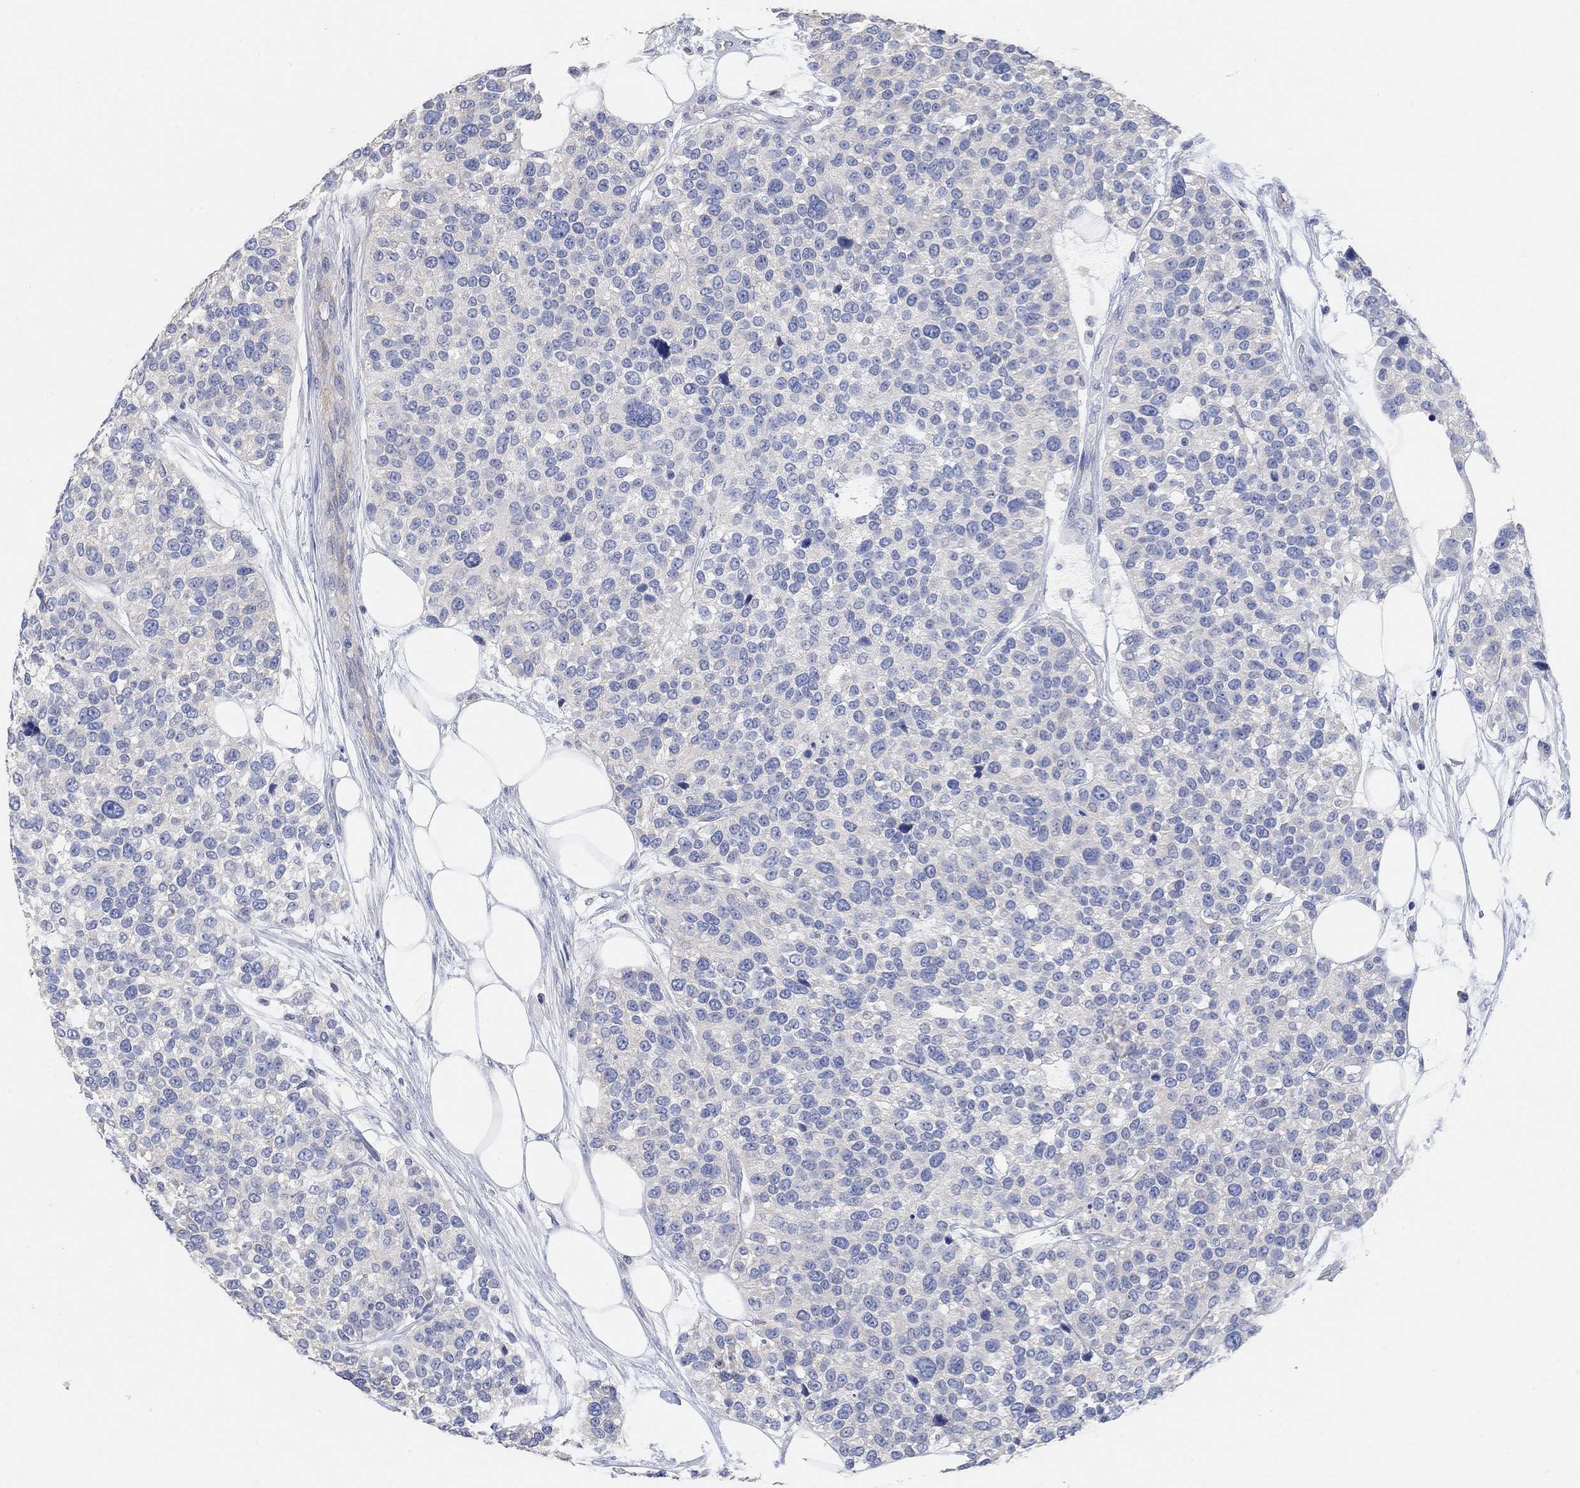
{"staining": {"intensity": "negative", "quantity": "none", "location": "none"}, "tissue": "urothelial cancer", "cell_type": "Tumor cells", "image_type": "cancer", "snomed": [{"axis": "morphology", "description": "Urothelial carcinoma, High grade"}, {"axis": "topography", "description": "Urinary bladder"}], "caption": "Human high-grade urothelial carcinoma stained for a protein using immunohistochemistry (IHC) exhibits no positivity in tumor cells.", "gene": "NLRP14", "patient": {"sex": "male", "age": 77}}